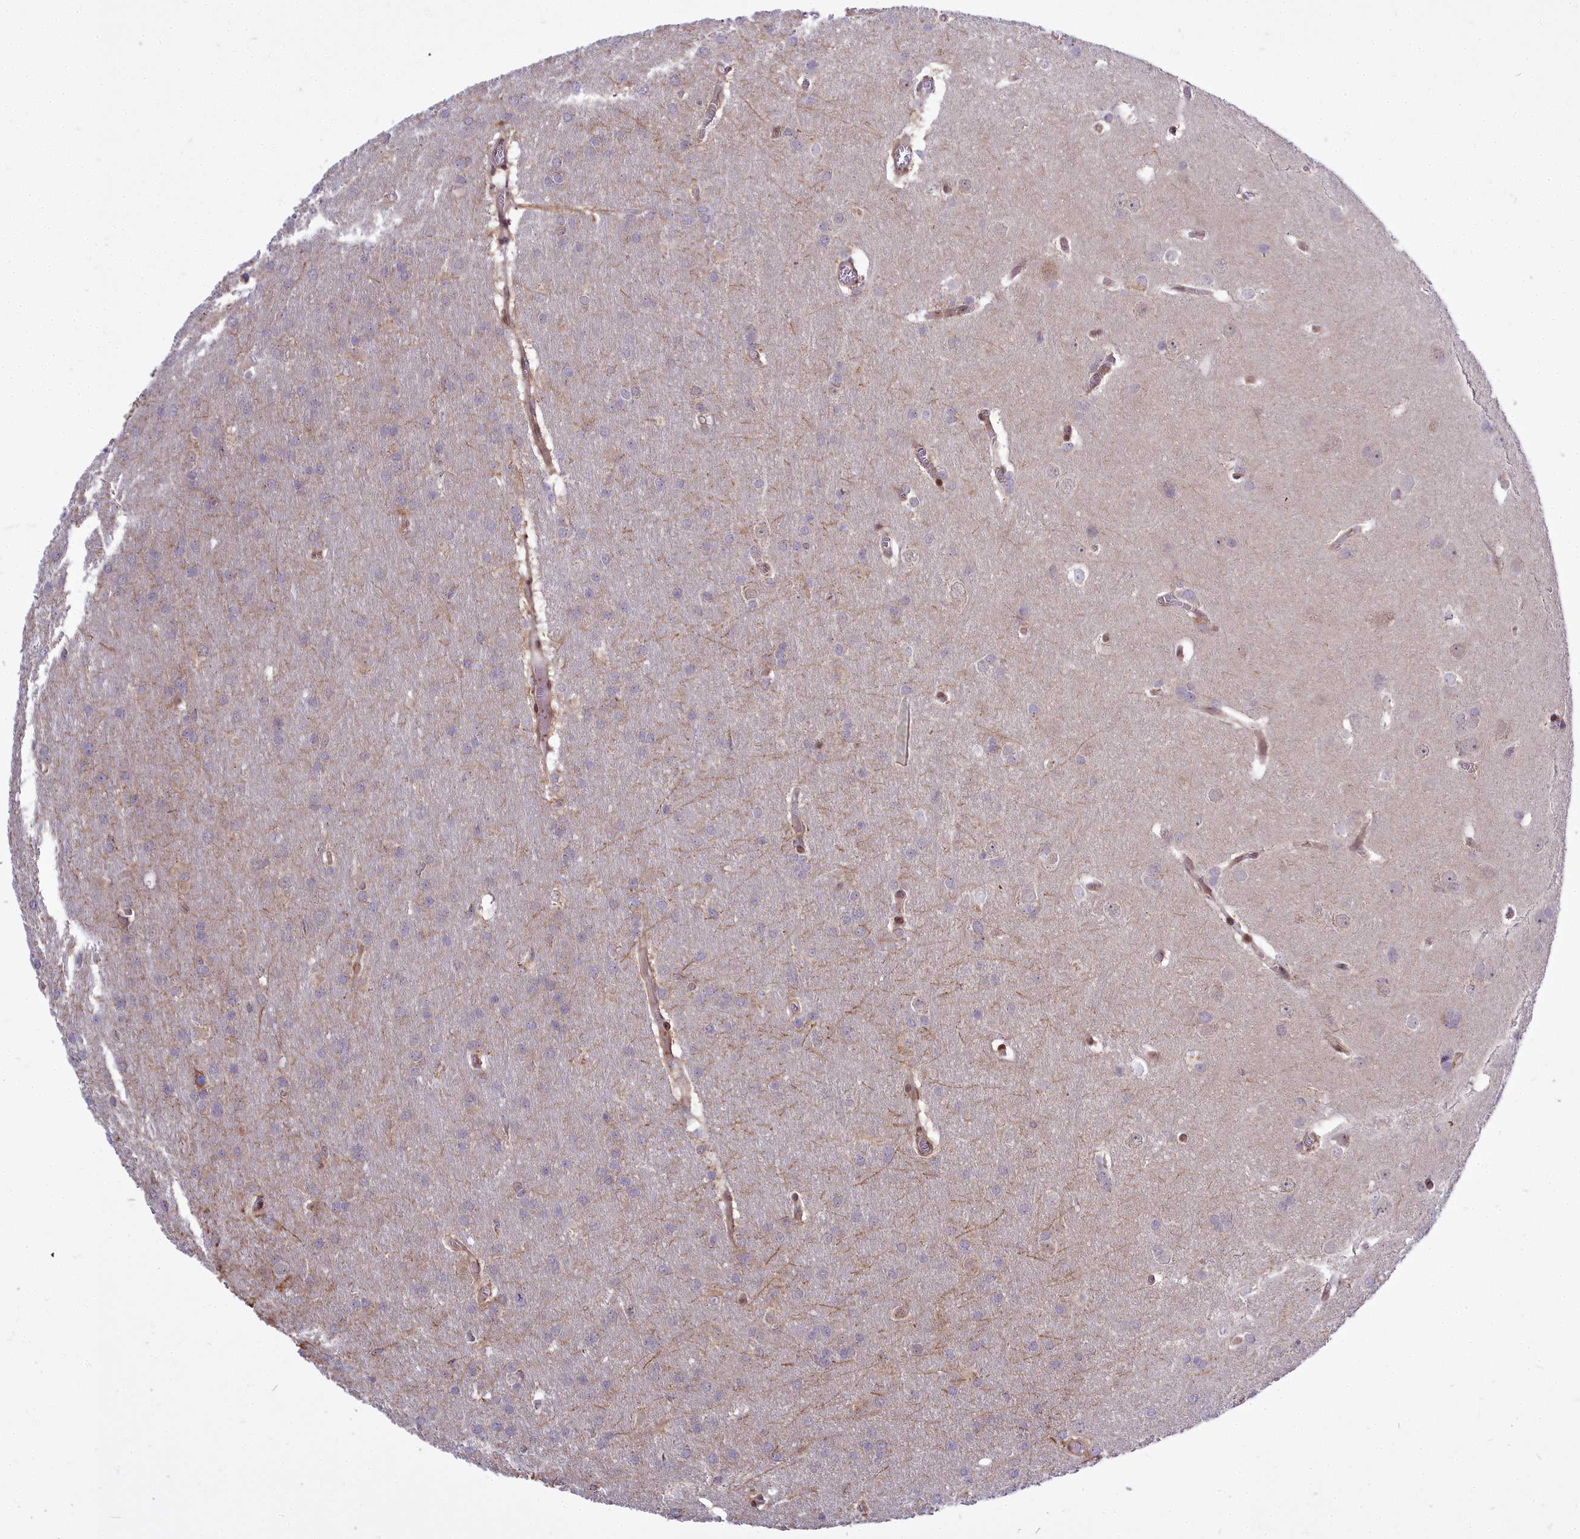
{"staining": {"intensity": "negative", "quantity": "none", "location": "none"}, "tissue": "glioma", "cell_type": "Tumor cells", "image_type": "cancer", "snomed": [{"axis": "morphology", "description": "Glioma, malignant, Low grade"}, {"axis": "topography", "description": "Brain"}], "caption": "The micrograph exhibits no significant positivity in tumor cells of malignant low-grade glioma.", "gene": "ABCB8", "patient": {"sex": "female", "age": 32}}